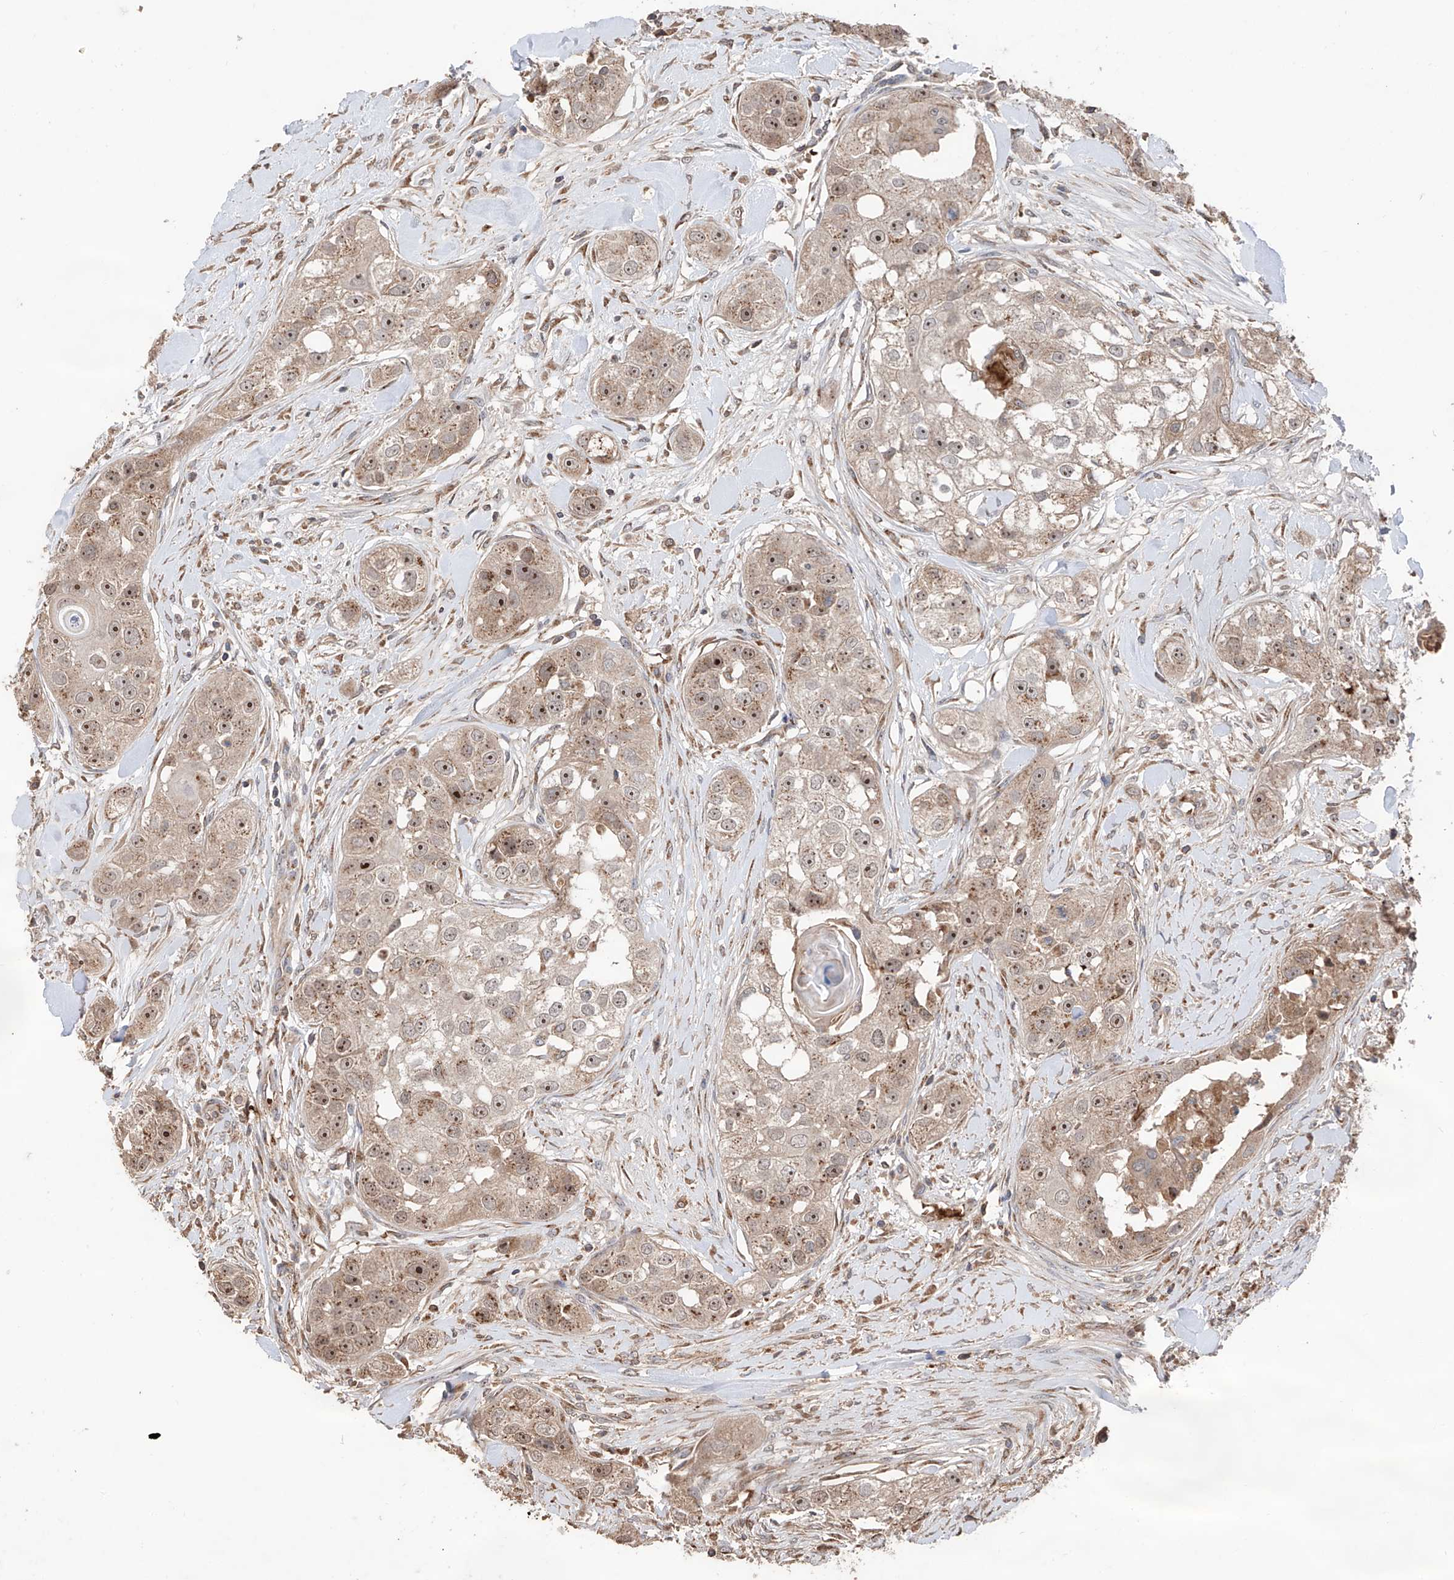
{"staining": {"intensity": "moderate", "quantity": ">75%", "location": "nuclear"}, "tissue": "head and neck cancer", "cell_type": "Tumor cells", "image_type": "cancer", "snomed": [{"axis": "morphology", "description": "Normal tissue, NOS"}, {"axis": "morphology", "description": "Squamous cell carcinoma, NOS"}, {"axis": "topography", "description": "Skeletal muscle"}, {"axis": "topography", "description": "Head-Neck"}], "caption": "A brown stain highlights moderate nuclear positivity of a protein in squamous cell carcinoma (head and neck) tumor cells. The staining was performed using DAB to visualize the protein expression in brown, while the nuclei were stained in blue with hematoxylin (Magnification: 20x).", "gene": "EDN1", "patient": {"sex": "male", "age": 51}}